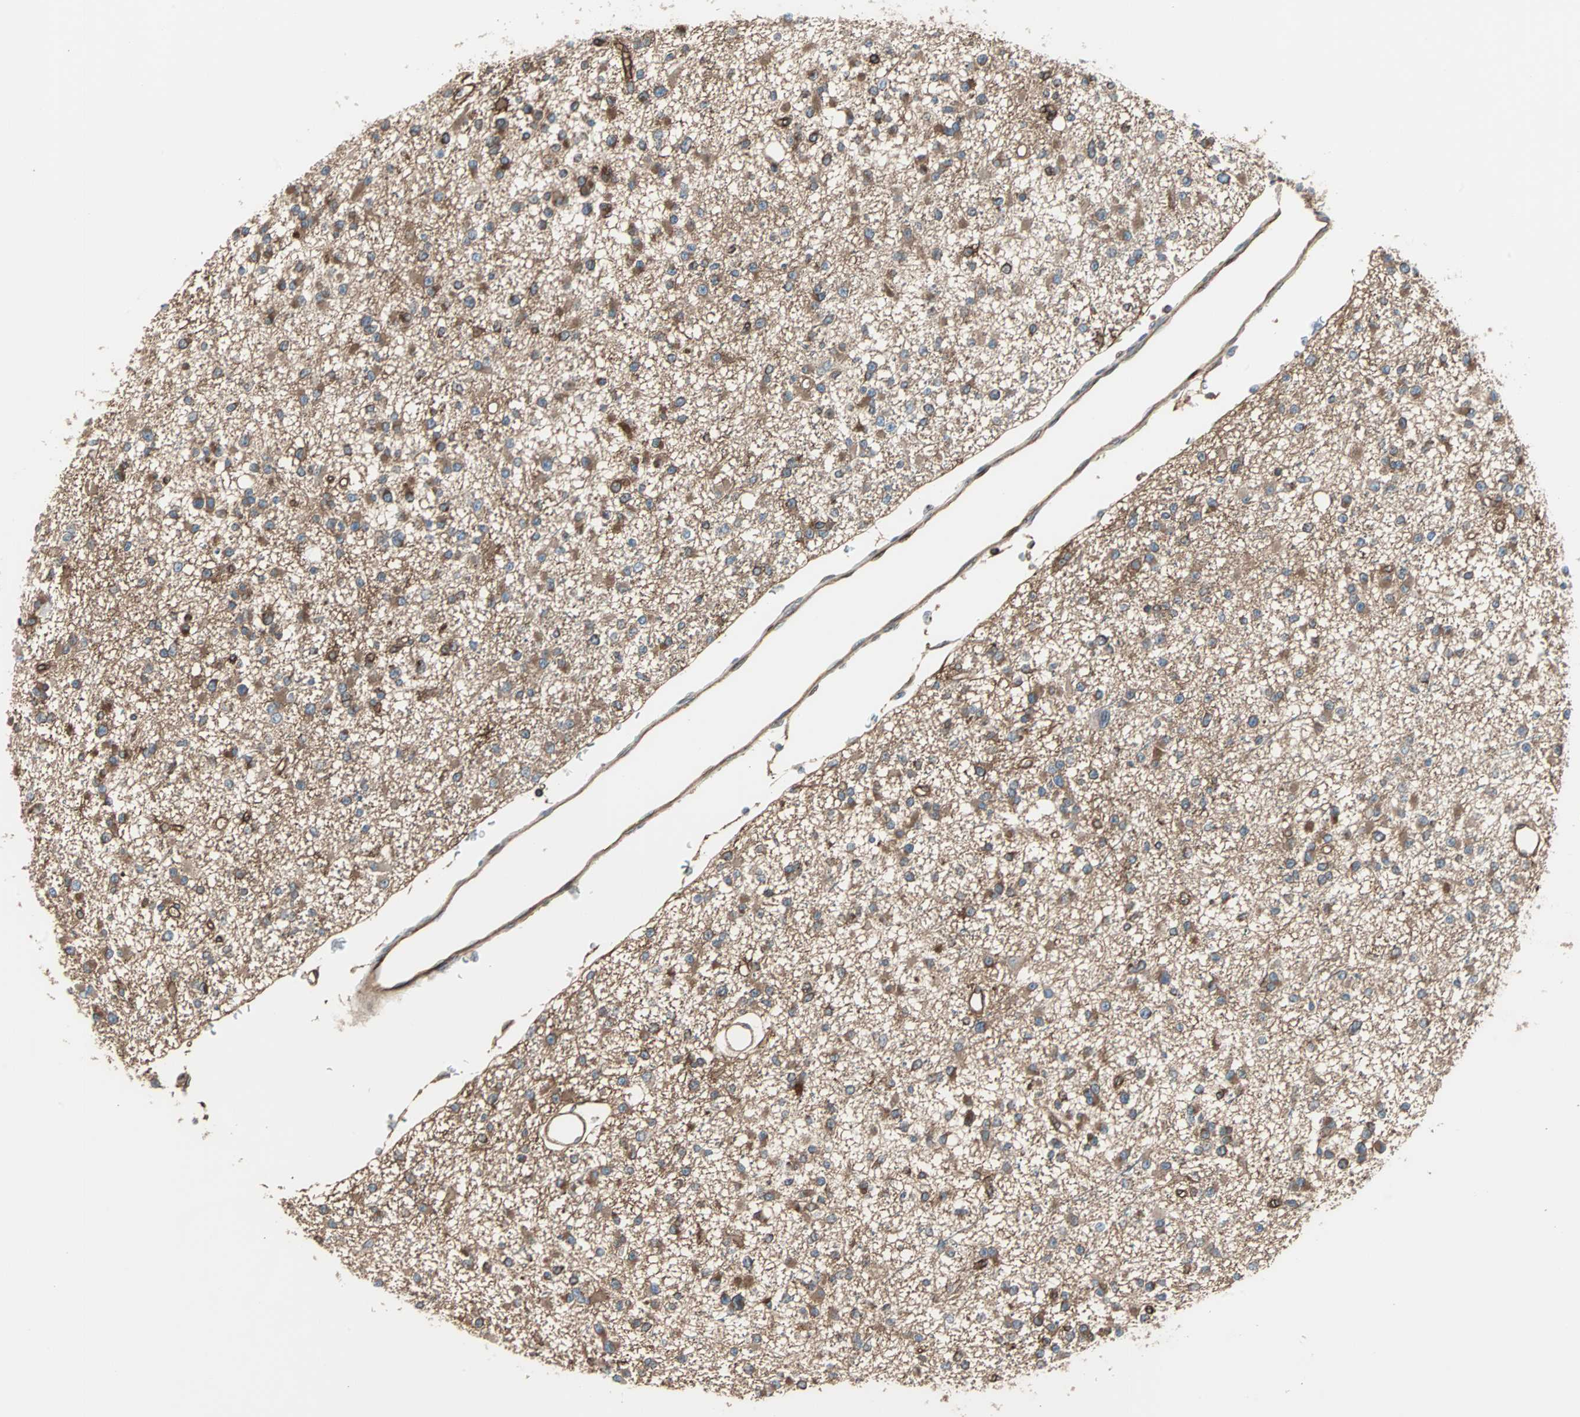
{"staining": {"intensity": "moderate", "quantity": ">75%", "location": "cytoplasmic/membranous"}, "tissue": "glioma", "cell_type": "Tumor cells", "image_type": "cancer", "snomed": [{"axis": "morphology", "description": "Glioma, malignant, Low grade"}, {"axis": "topography", "description": "Brain"}], "caption": "This is an image of immunohistochemistry staining of glioma, which shows moderate expression in the cytoplasmic/membranous of tumor cells.", "gene": "RELA", "patient": {"sex": "female", "age": 22}}